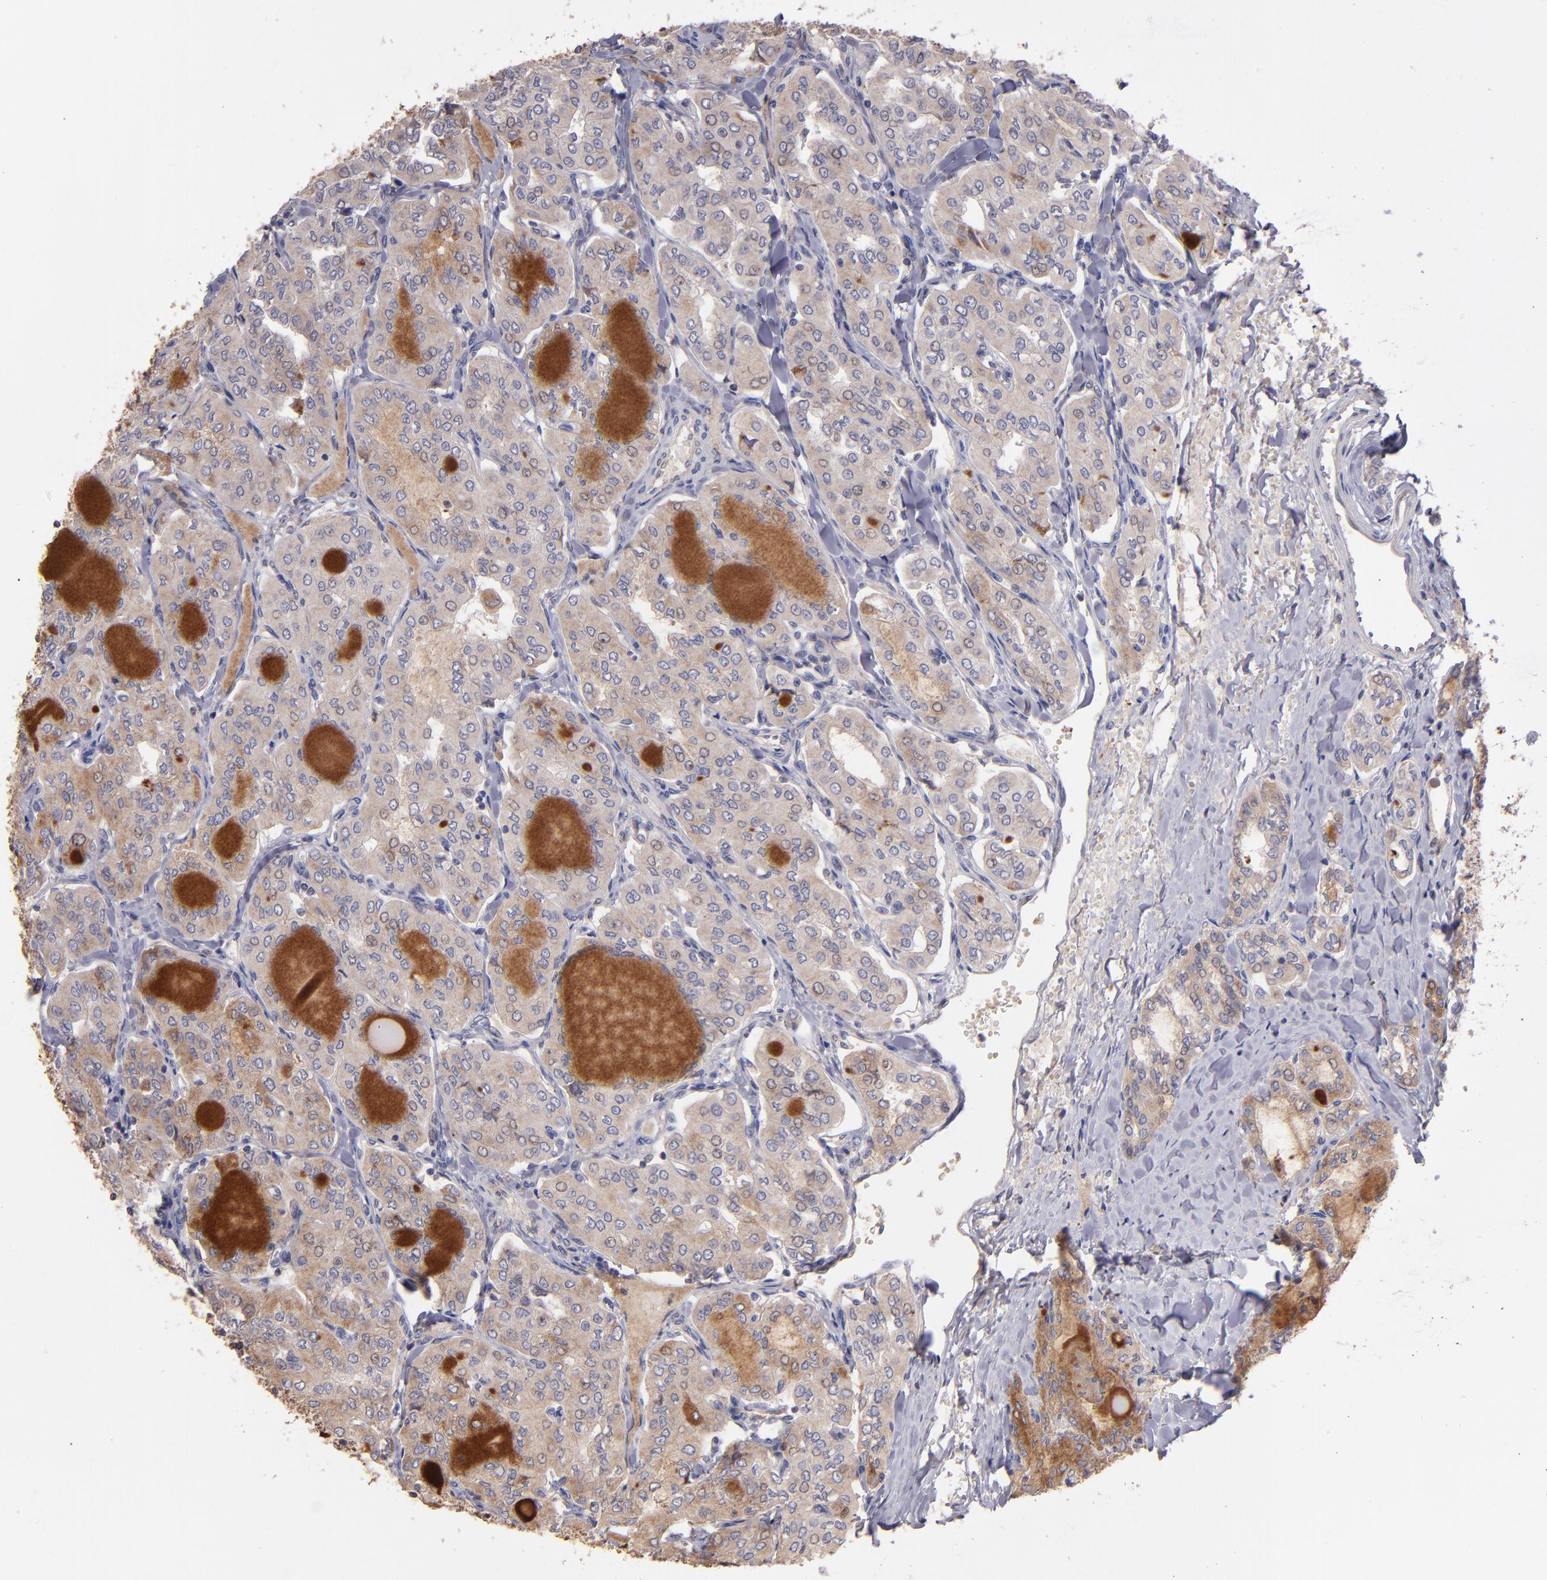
{"staining": {"intensity": "moderate", "quantity": ">75%", "location": "cytoplasmic/membranous"}, "tissue": "thyroid cancer", "cell_type": "Tumor cells", "image_type": "cancer", "snomed": [{"axis": "morphology", "description": "Papillary adenocarcinoma, NOS"}, {"axis": "topography", "description": "Thyroid gland"}], "caption": "Thyroid cancer (papillary adenocarcinoma) was stained to show a protein in brown. There is medium levels of moderate cytoplasmic/membranous expression in approximately >75% of tumor cells.", "gene": "IFIH1", "patient": {"sex": "male", "age": 20}}